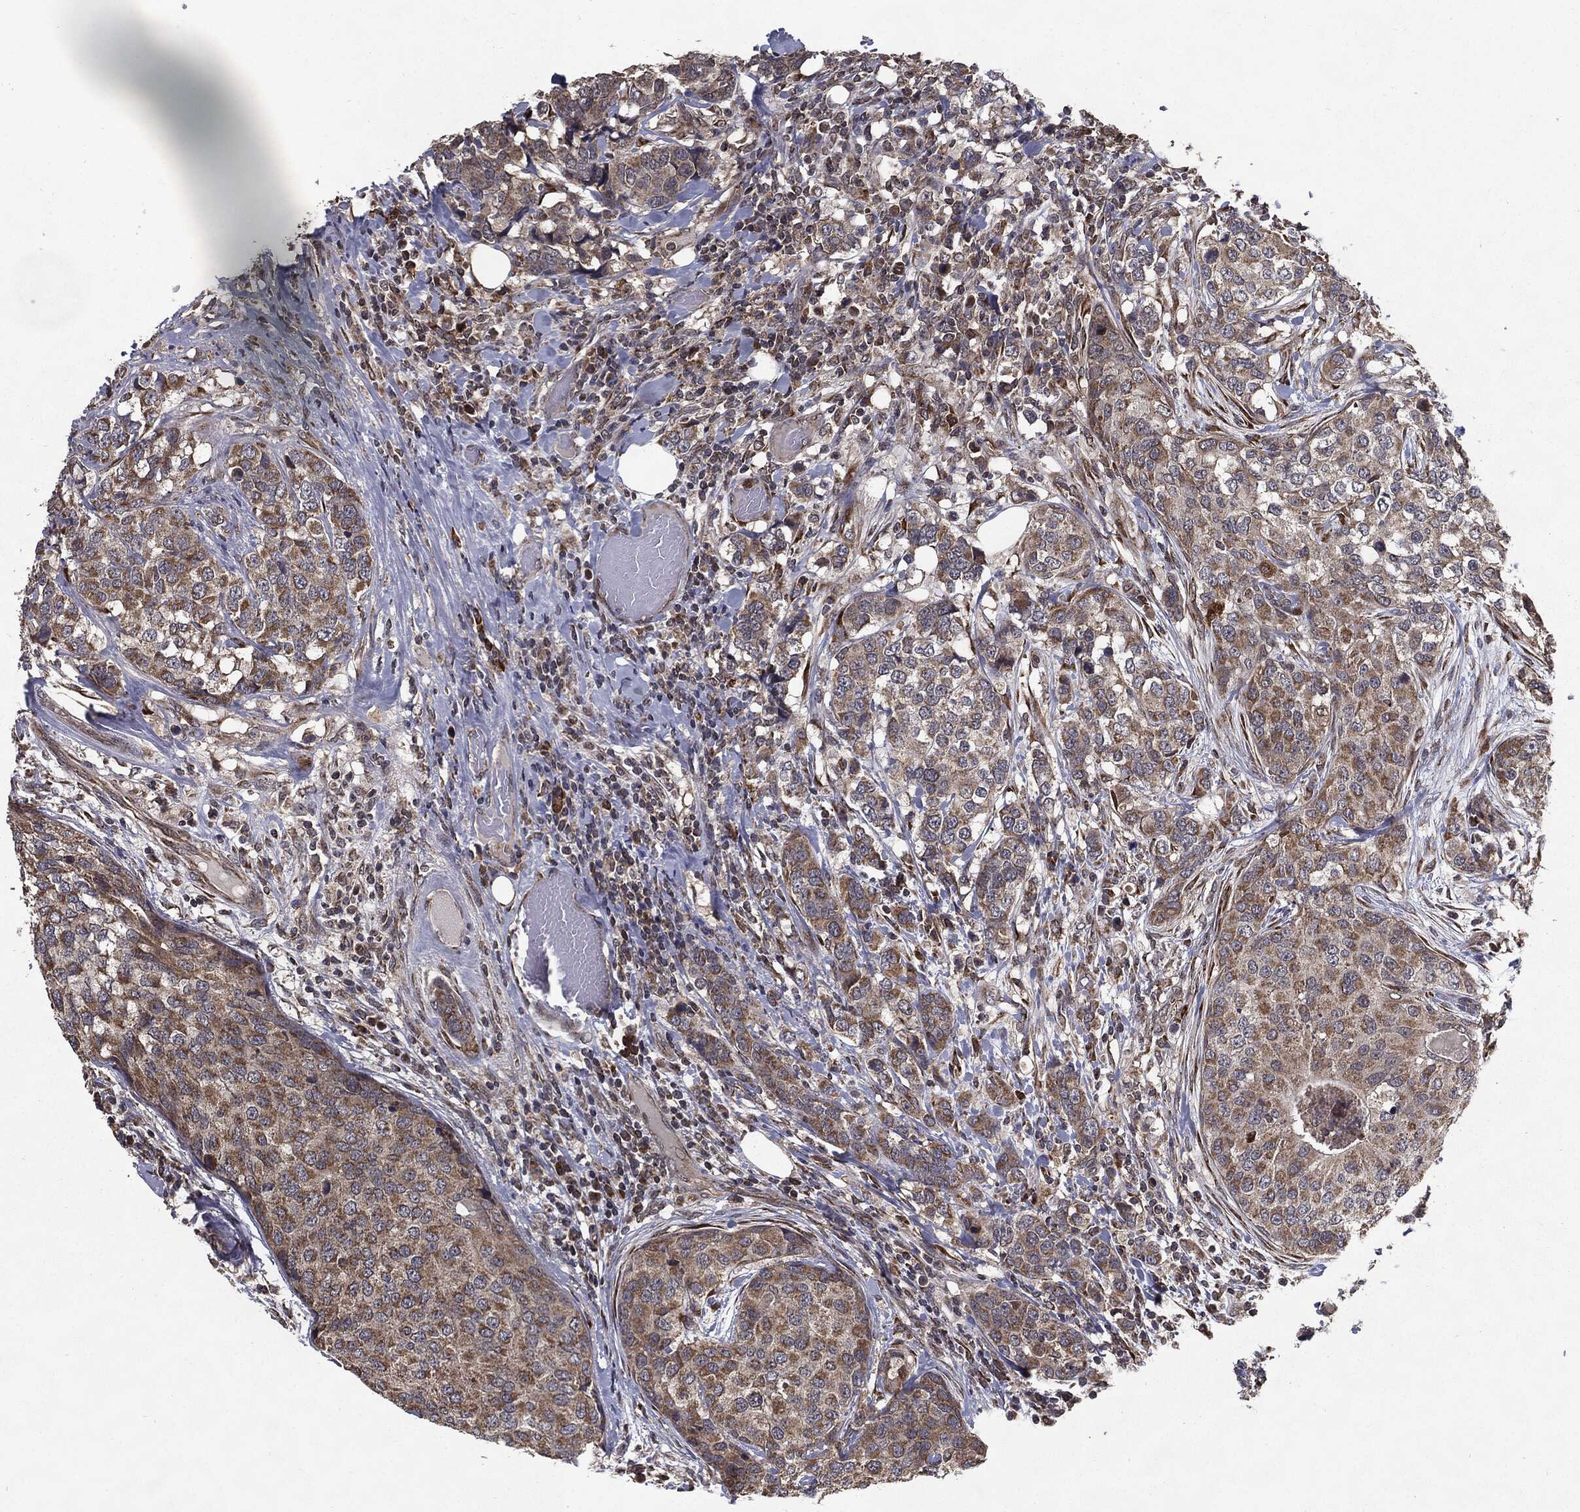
{"staining": {"intensity": "moderate", "quantity": ">75%", "location": "cytoplasmic/membranous"}, "tissue": "breast cancer", "cell_type": "Tumor cells", "image_type": "cancer", "snomed": [{"axis": "morphology", "description": "Lobular carcinoma"}, {"axis": "topography", "description": "Breast"}], "caption": "A brown stain labels moderate cytoplasmic/membranous positivity of a protein in human breast cancer (lobular carcinoma) tumor cells.", "gene": "HDAC5", "patient": {"sex": "female", "age": 59}}